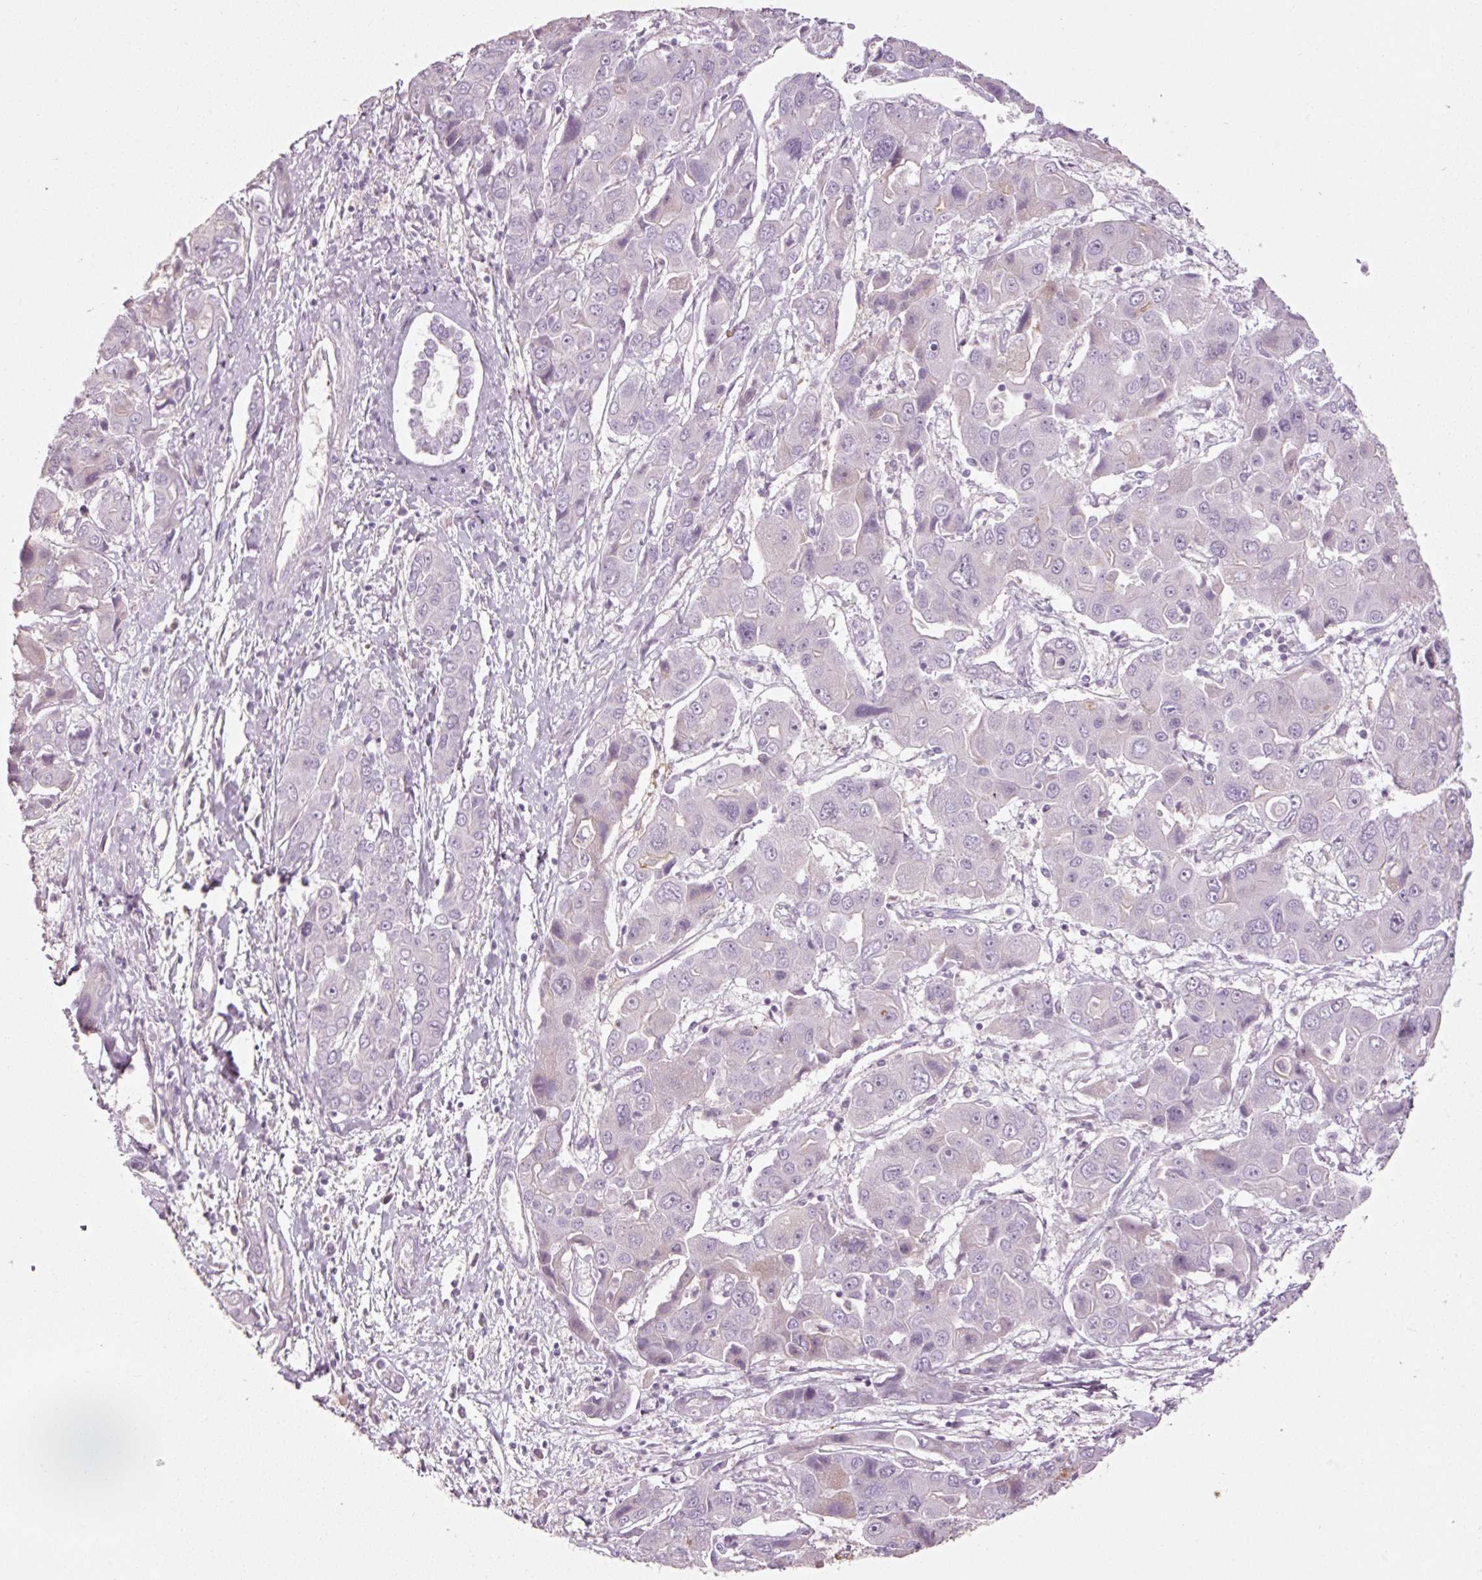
{"staining": {"intensity": "negative", "quantity": "none", "location": "none"}, "tissue": "liver cancer", "cell_type": "Tumor cells", "image_type": "cancer", "snomed": [{"axis": "morphology", "description": "Cholangiocarcinoma"}, {"axis": "topography", "description": "Liver"}], "caption": "Micrograph shows no protein expression in tumor cells of liver cancer (cholangiocarcinoma) tissue.", "gene": "MUC5AC", "patient": {"sex": "male", "age": 67}}